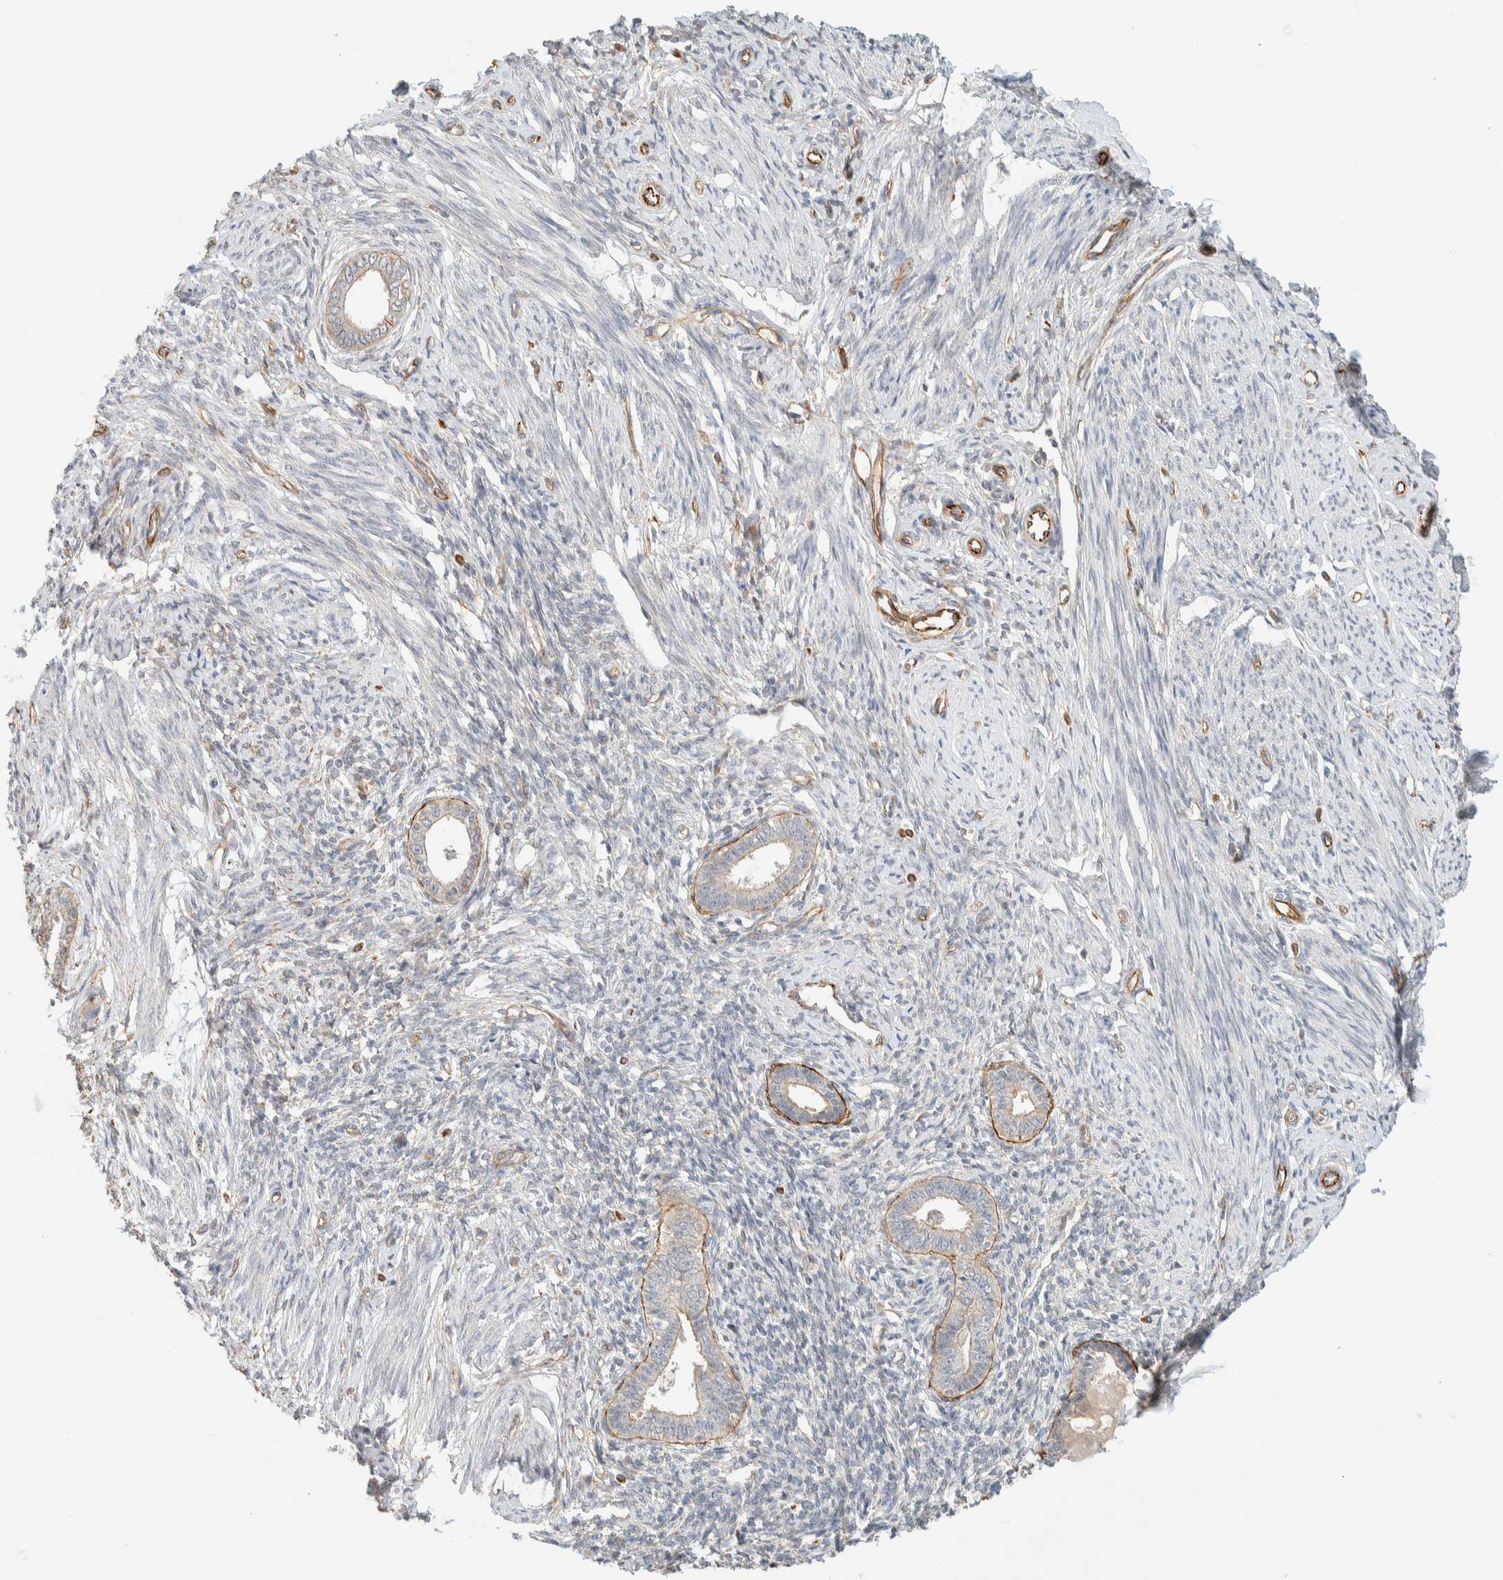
{"staining": {"intensity": "negative", "quantity": "none", "location": "none"}, "tissue": "endometrium", "cell_type": "Cells in endometrial stroma", "image_type": "normal", "snomed": [{"axis": "morphology", "description": "Normal tissue, NOS"}, {"axis": "topography", "description": "Endometrium"}], "caption": "Photomicrograph shows no protein expression in cells in endometrial stroma of normal endometrium. (DAB (3,3'-diaminobenzidine) IHC with hematoxylin counter stain).", "gene": "FAT1", "patient": {"sex": "female", "age": 56}}